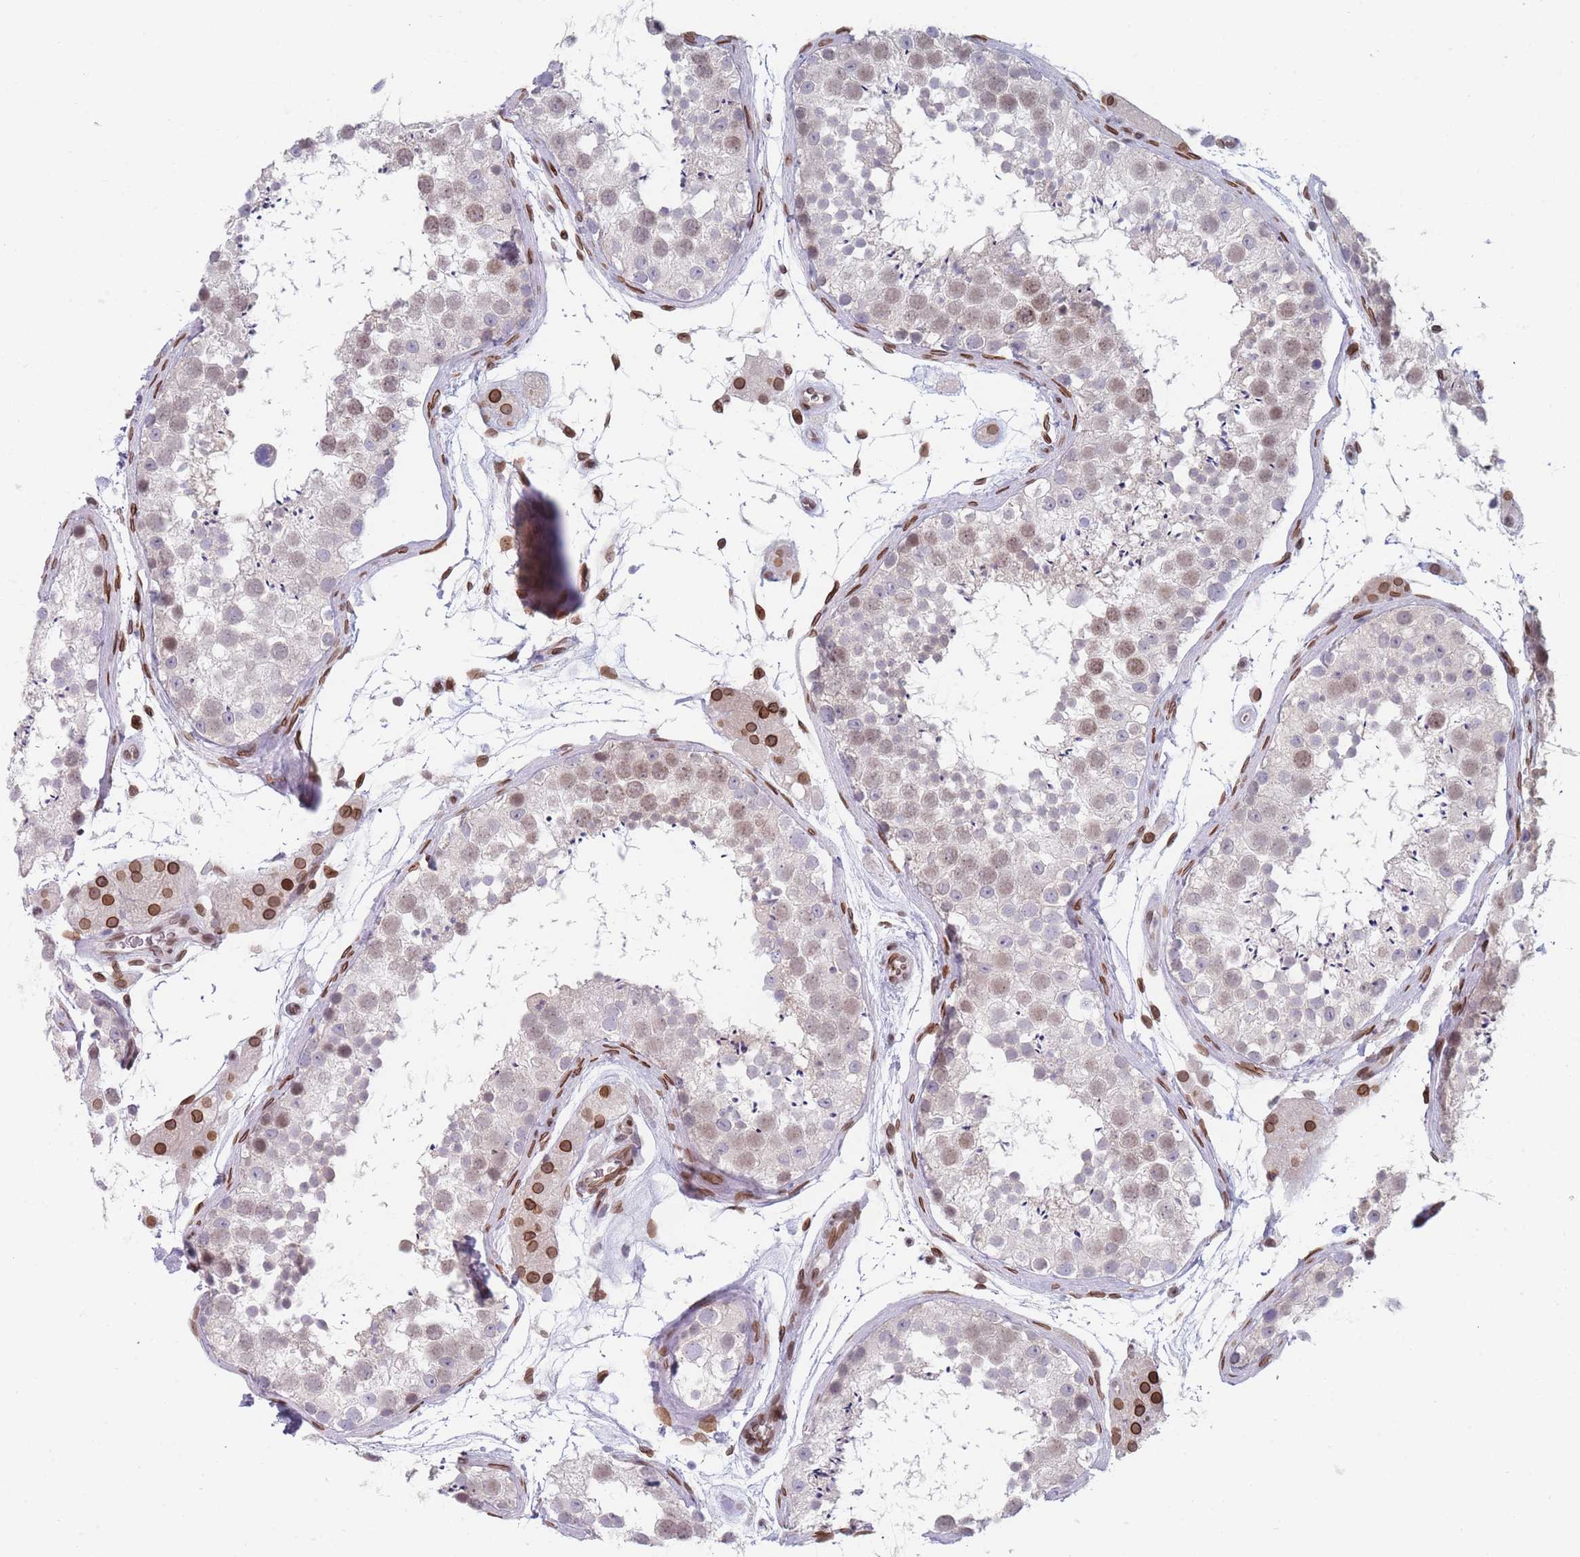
{"staining": {"intensity": "weak", "quantity": "25%-75%", "location": "nuclear"}, "tissue": "testis", "cell_type": "Cells in seminiferous ducts", "image_type": "normal", "snomed": [{"axis": "morphology", "description": "Normal tissue, NOS"}, {"axis": "topography", "description": "Testis"}], "caption": "Immunohistochemistry (IHC) staining of unremarkable testis, which demonstrates low levels of weak nuclear positivity in about 25%-75% of cells in seminiferous ducts indicating weak nuclear protein positivity. The staining was performed using DAB (brown) for protein detection and nuclei were counterstained in hematoxylin (blue).", "gene": "ZBTB1", "patient": {"sex": "male", "age": 41}}